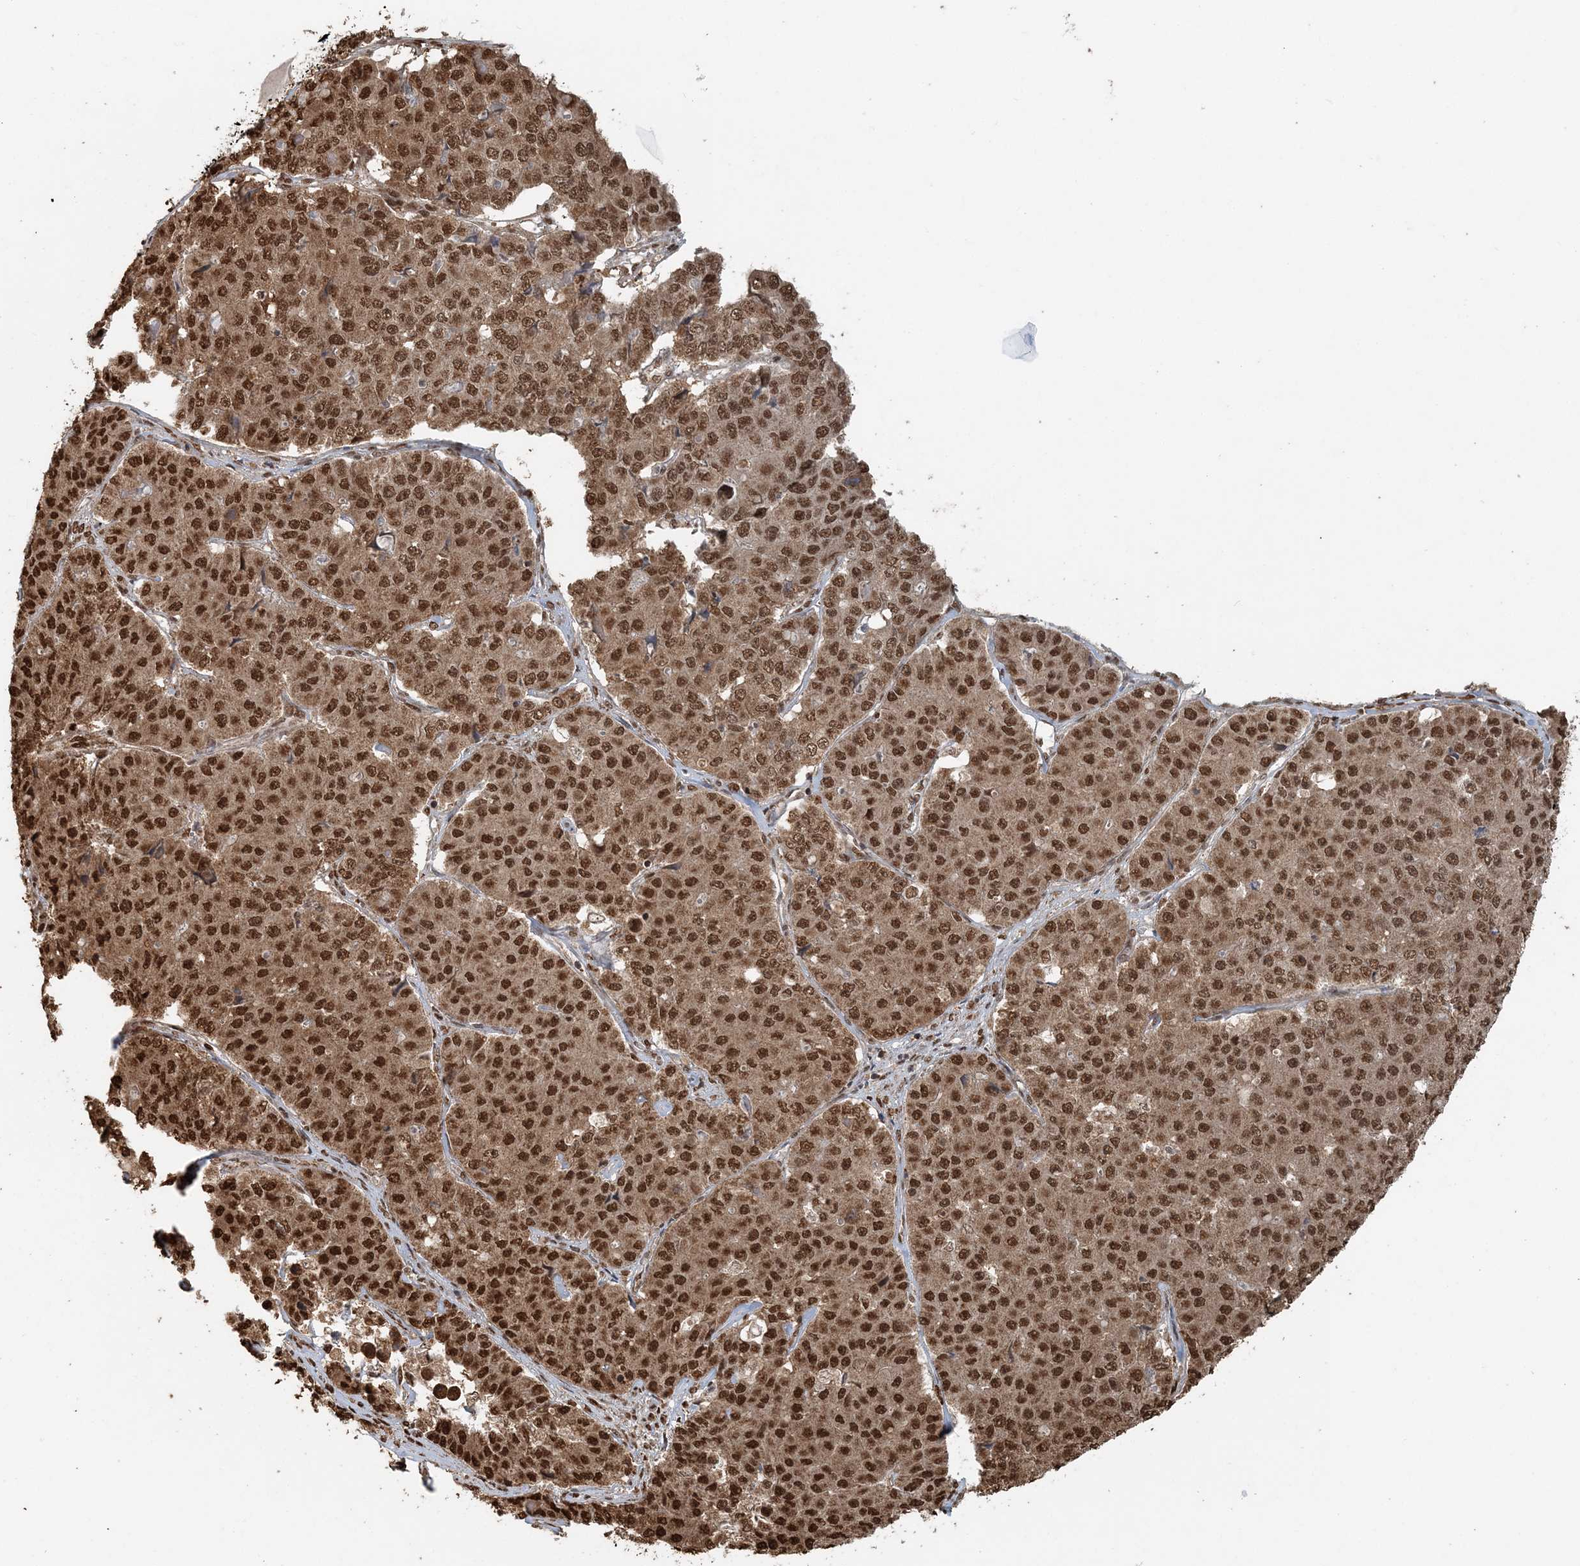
{"staining": {"intensity": "moderate", "quantity": ">75%", "location": "cytoplasmic/membranous,nuclear"}, "tissue": "pancreatic cancer", "cell_type": "Tumor cells", "image_type": "cancer", "snomed": [{"axis": "morphology", "description": "Adenocarcinoma, NOS"}, {"axis": "topography", "description": "Pancreas"}], "caption": "Protein analysis of pancreatic cancer (adenocarcinoma) tissue reveals moderate cytoplasmic/membranous and nuclear positivity in approximately >75% of tumor cells.", "gene": "ARHGAP35", "patient": {"sex": "male", "age": 50}}